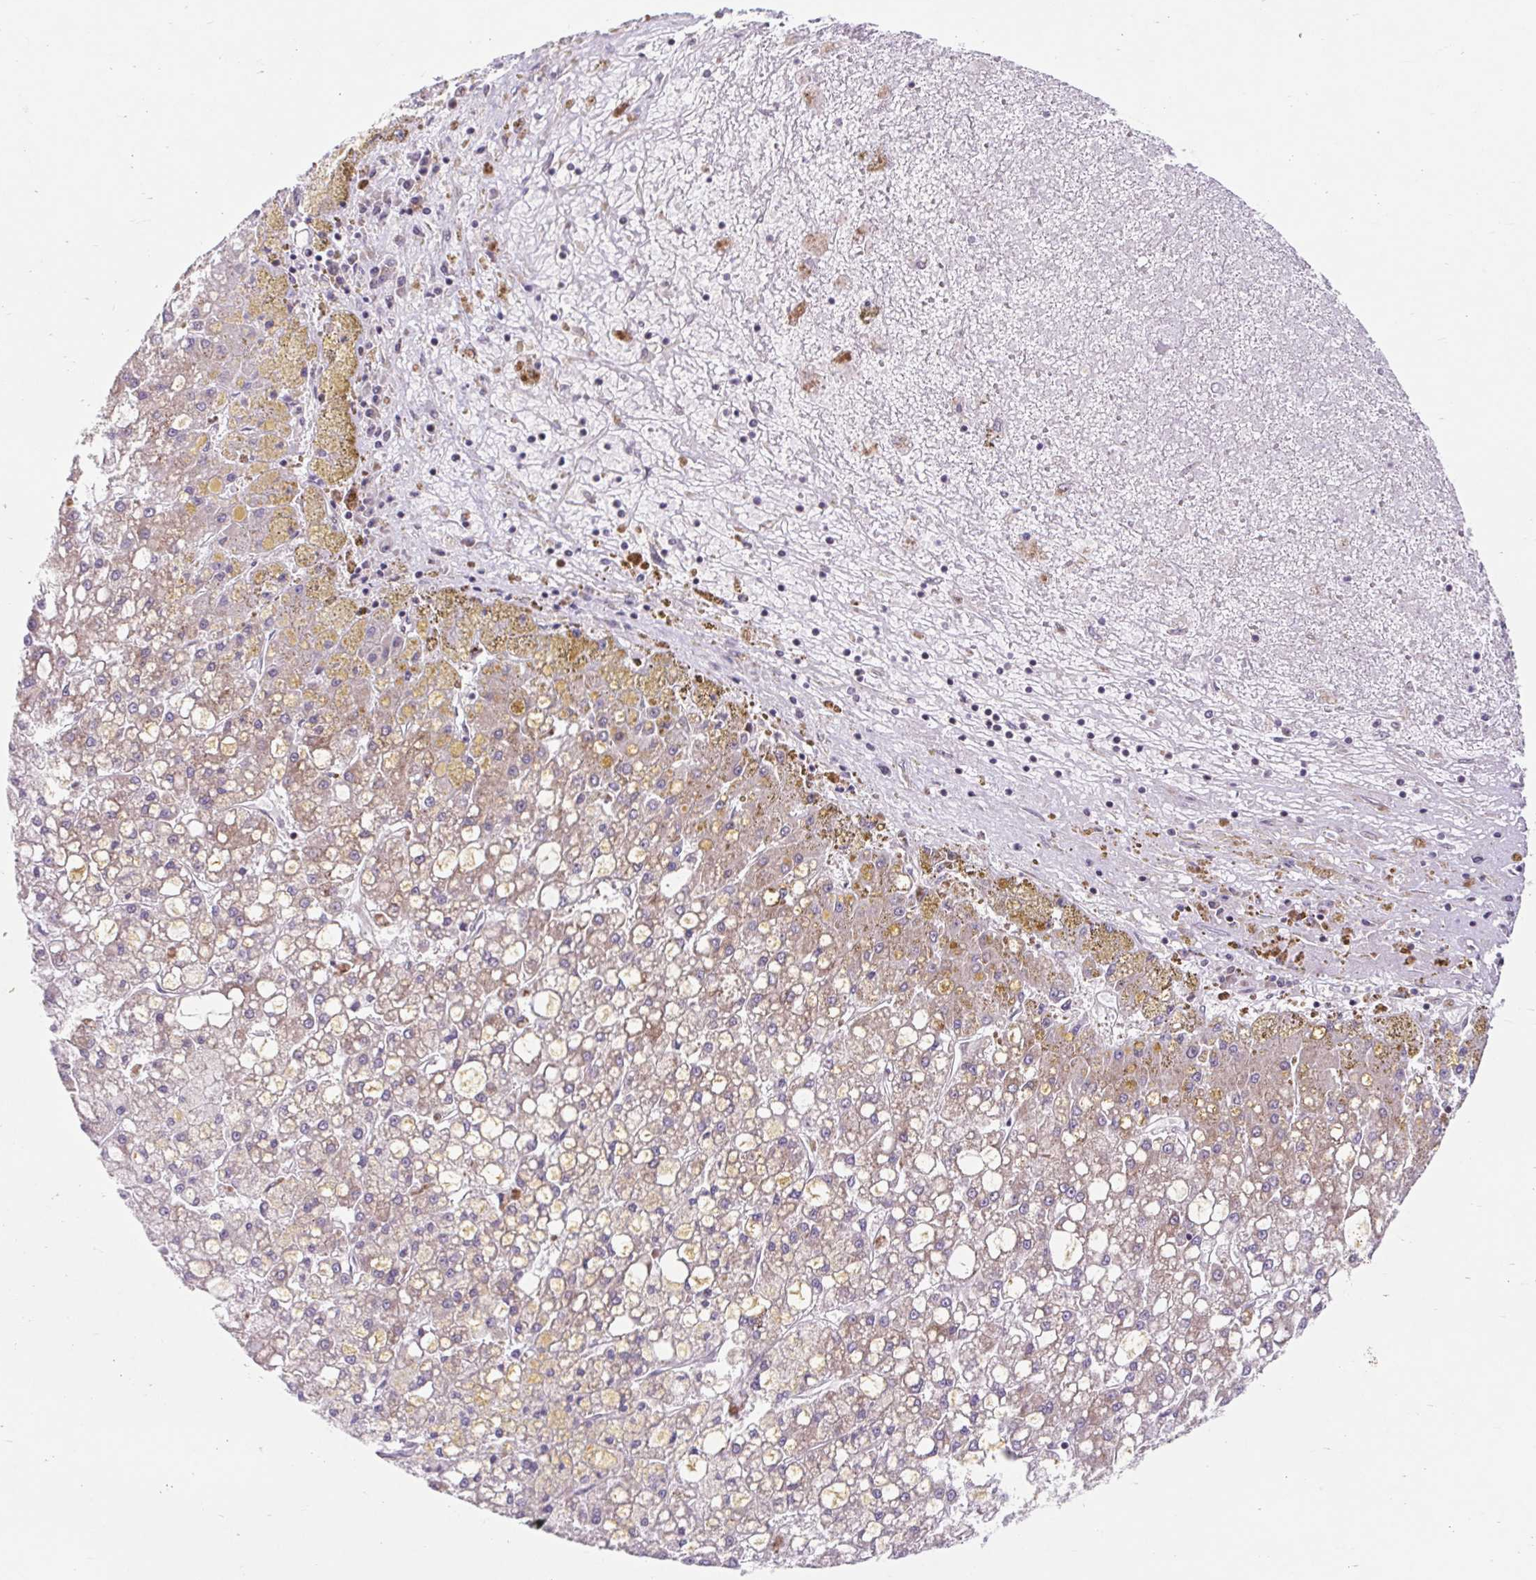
{"staining": {"intensity": "weak", "quantity": "25%-75%", "location": "cytoplasmic/membranous"}, "tissue": "liver cancer", "cell_type": "Tumor cells", "image_type": "cancer", "snomed": [{"axis": "morphology", "description": "Carcinoma, Hepatocellular, NOS"}, {"axis": "topography", "description": "Liver"}], "caption": "An IHC photomicrograph of tumor tissue is shown. Protein staining in brown highlights weak cytoplasmic/membranous positivity in hepatocellular carcinoma (liver) within tumor cells.", "gene": "HFE", "patient": {"sex": "male", "age": 67}}